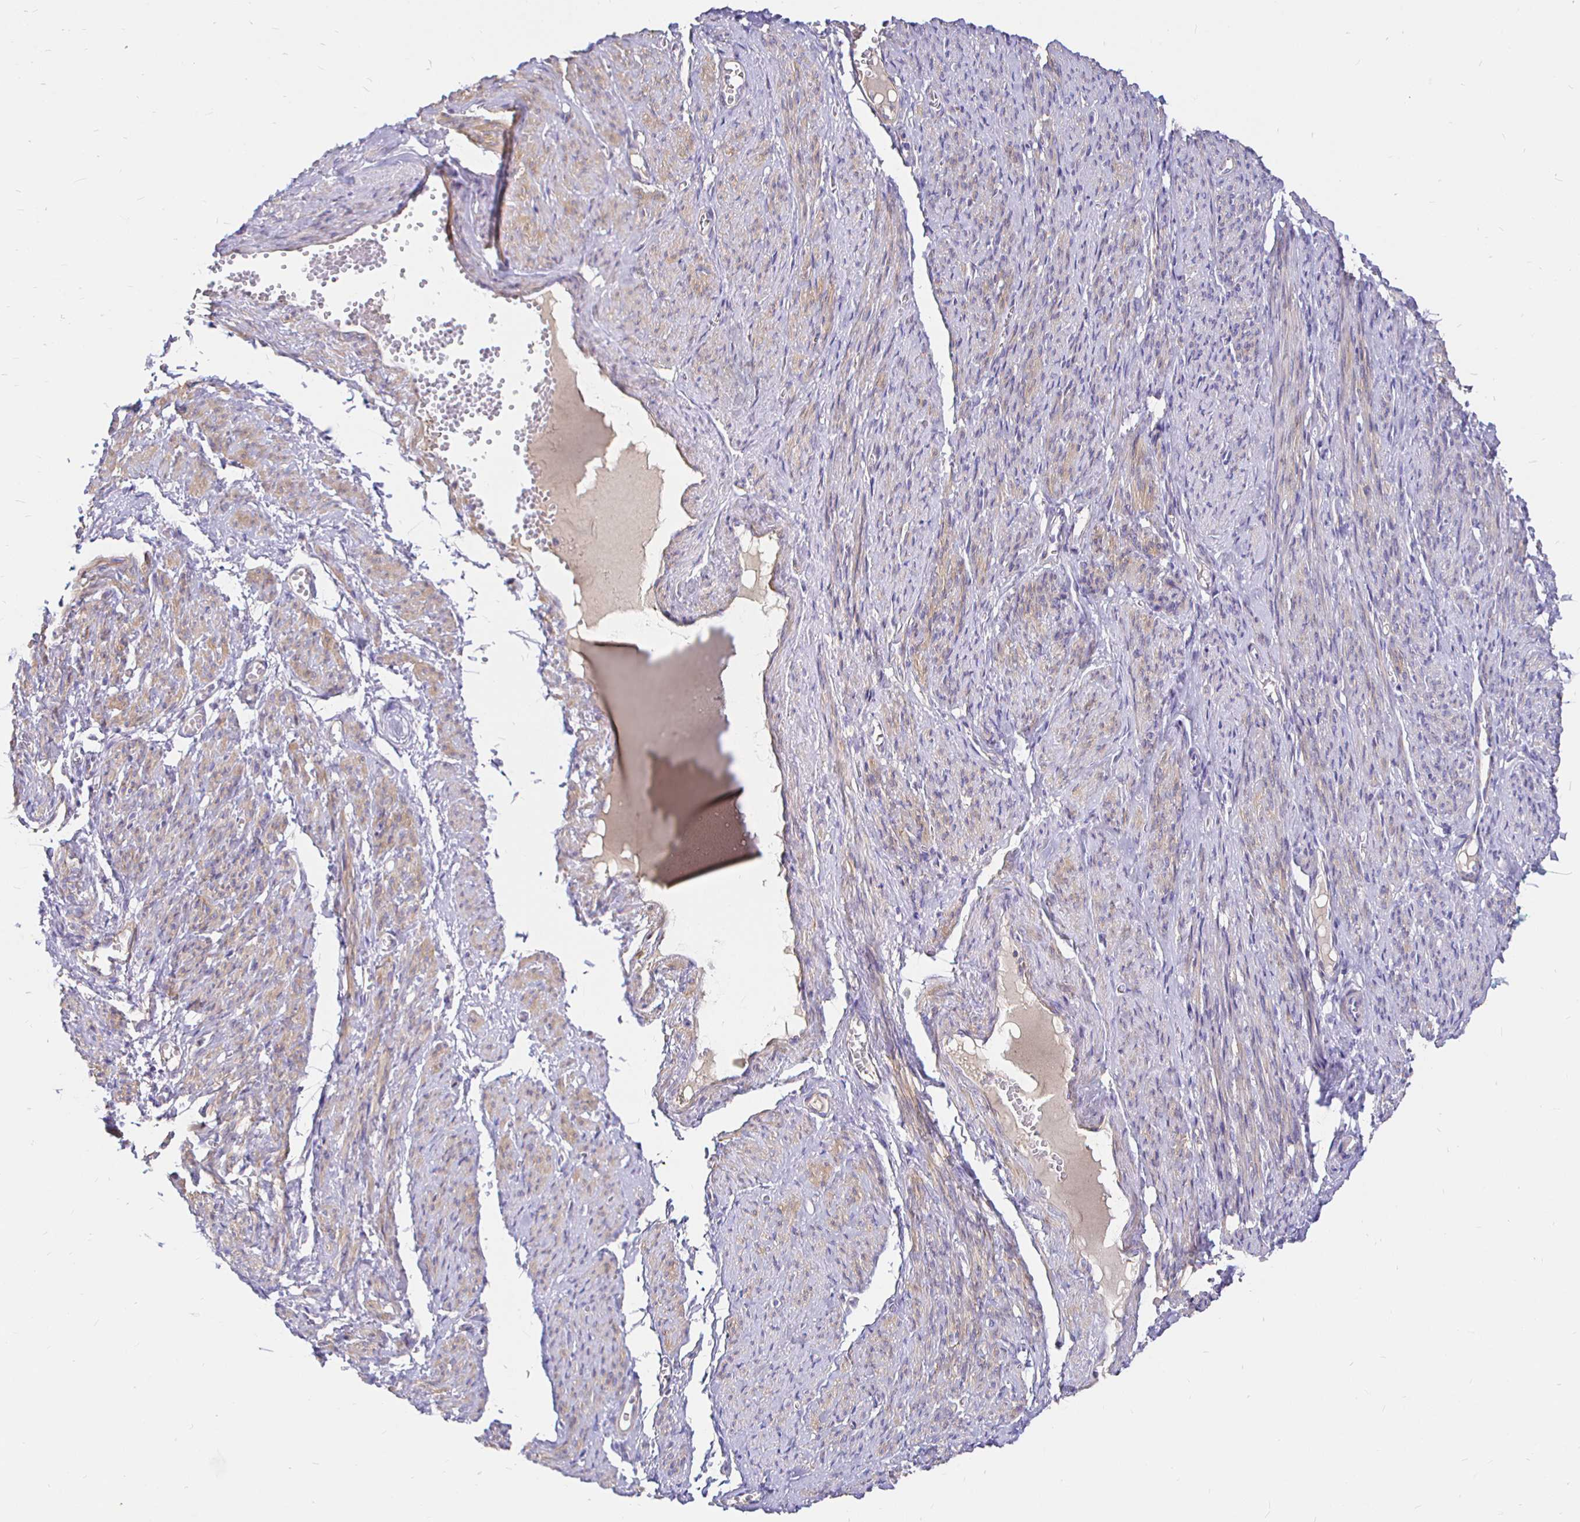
{"staining": {"intensity": "weak", "quantity": "25%-75%", "location": "cytoplasmic/membranous"}, "tissue": "smooth muscle", "cell_type": "Smooth muscle cells", "image_type": "normal", "snomed": [{"axis": "morphology", "description": "Normal tissue, NOS"}, {"axis": "topography", "description": "Smooth muscle"}], "caption": "A brown stain shows weak cytoplasmic/membranous staining of a protein in smooth muscle cells of normal smooth muscle. The protein is shown in brown color, while the nuclei are stained blue.", "gene": "PALM2AKAP2", "patient": {"sex": "female", "age": 65}}